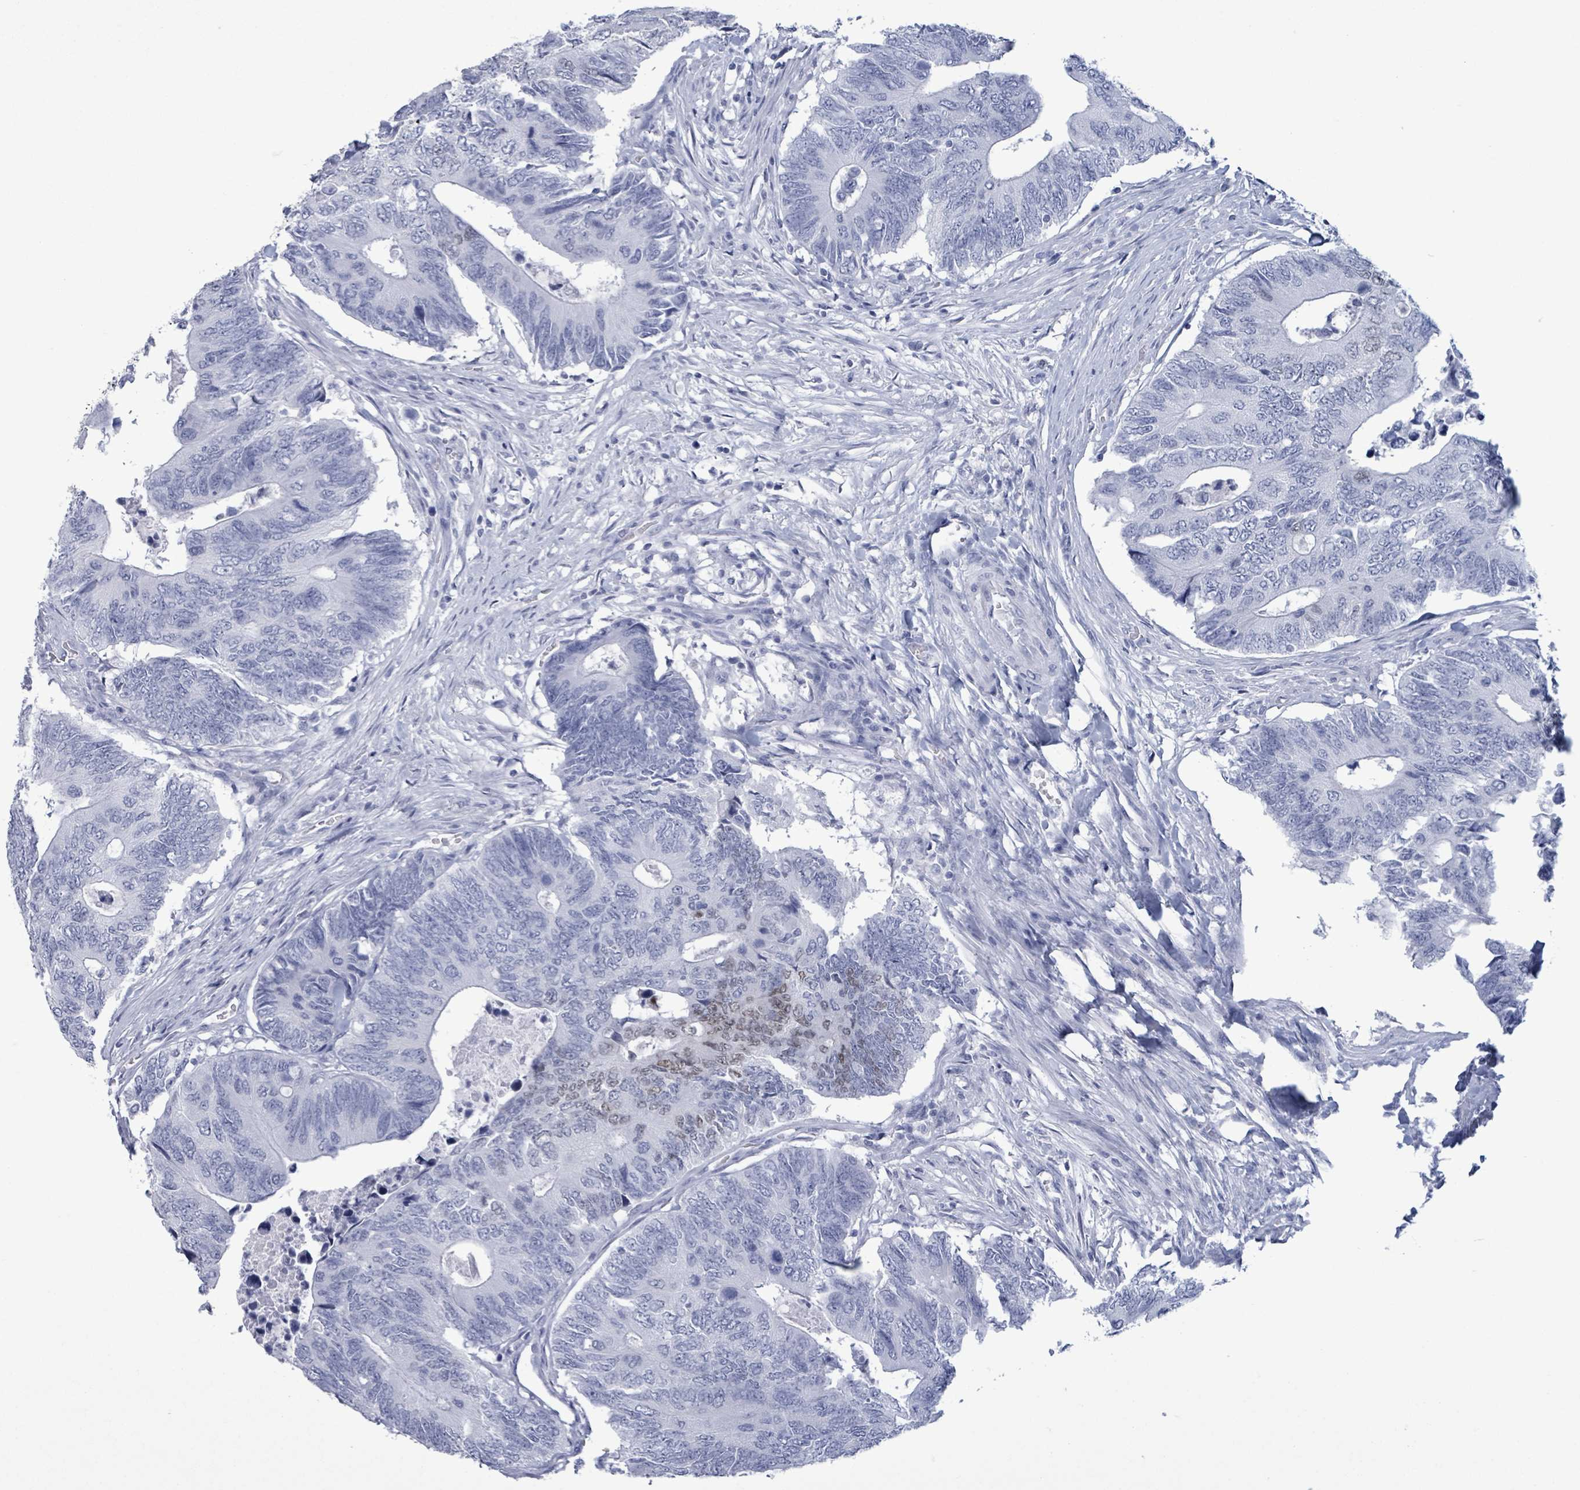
{"staining": {"intensity": "negative", "quantity": "none", "location": "none"}, "tissue": "colorectal cancer", "cell_type": "Tumor cells", "image_type": "cancer", "snomed": [{"axis": "morphology", "description": "Adenocarcinoma, NOS"}, {"axis": "topography", "description": "Colon"}], "caption": "Image shows no protein staining in tumor cells of adenocarcinoma (colorectal) tissue.", "gene": "NKX2-1", "patient": {"sex": "male", "age": 87}}